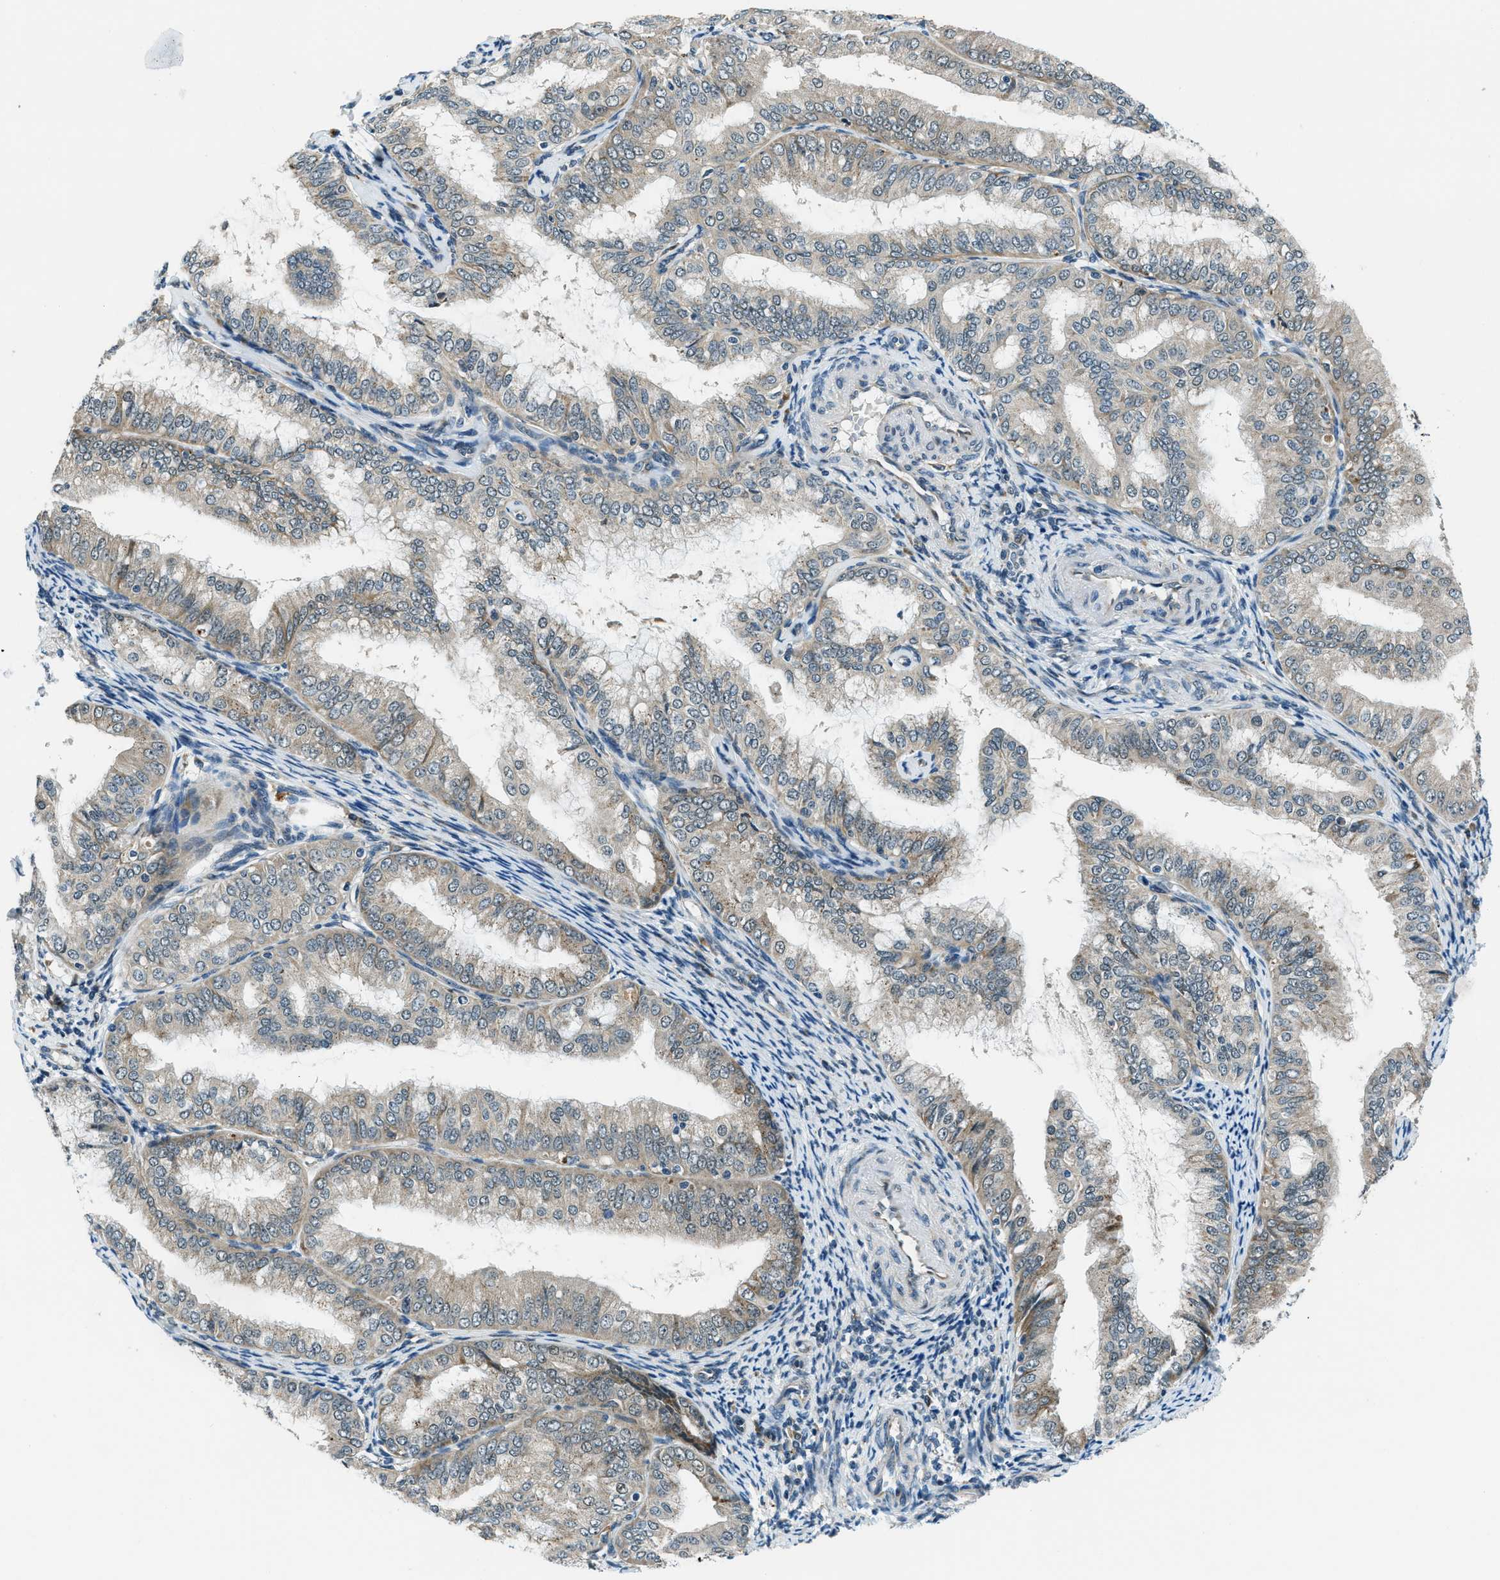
{"staining": {"intensity": "negative", "quantity": "none", "location": "none"}, "tissue": "endometrial cancer", "cell_type": "Tumor cells", "image_type": "cancer", "snomed": [{"axis": "morphology", "description": "Adenocarcinoma, NOS"}, {"axis": "topography", "description": "Endometrium"}], "caption": "Histopathology image shows no protein staining in tumor cells of adenocarcinoma (endometrial) tissue.", "gene": "GINM1", "patient": {"sex": "female", "age": 63}}